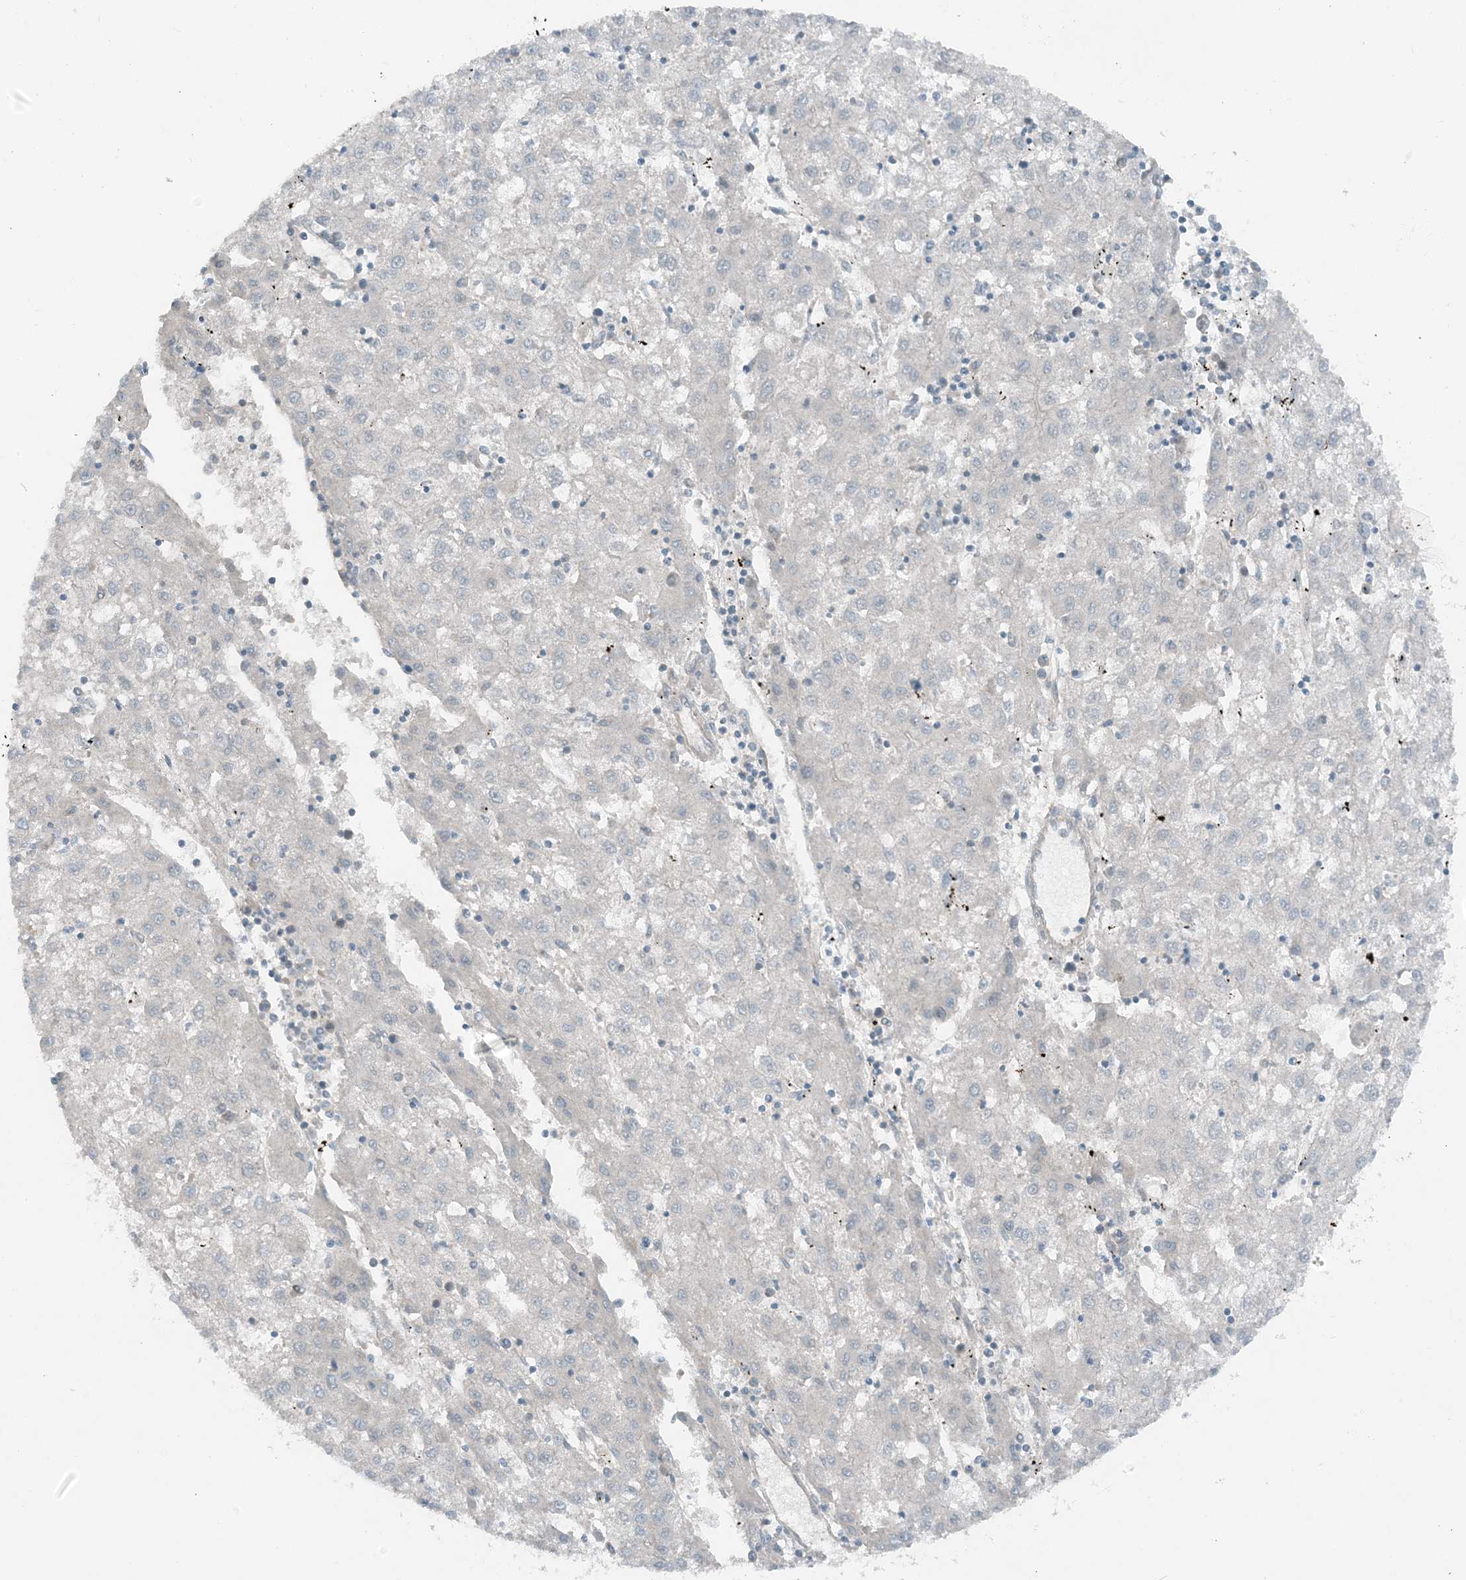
{"staining": {"intensity": "negative", "quantity": "none", "location": "none"}, "tissue": "liver cancer", "cell_type": "Tumor cells", "image_type": "cancer", "snomed": [{"axis": "morphology", "description": "Carcinoma, Hepatocellular, NOS"}, {"axis": "topography", "description": "Liver"}], "caption": "An image of liver cancer (hepatocellular carcinoma) stained for a protein reveals no brown staining in tumor cells.", "gene": "MITD1", "patient": {"sex": "male", "age": 72}}